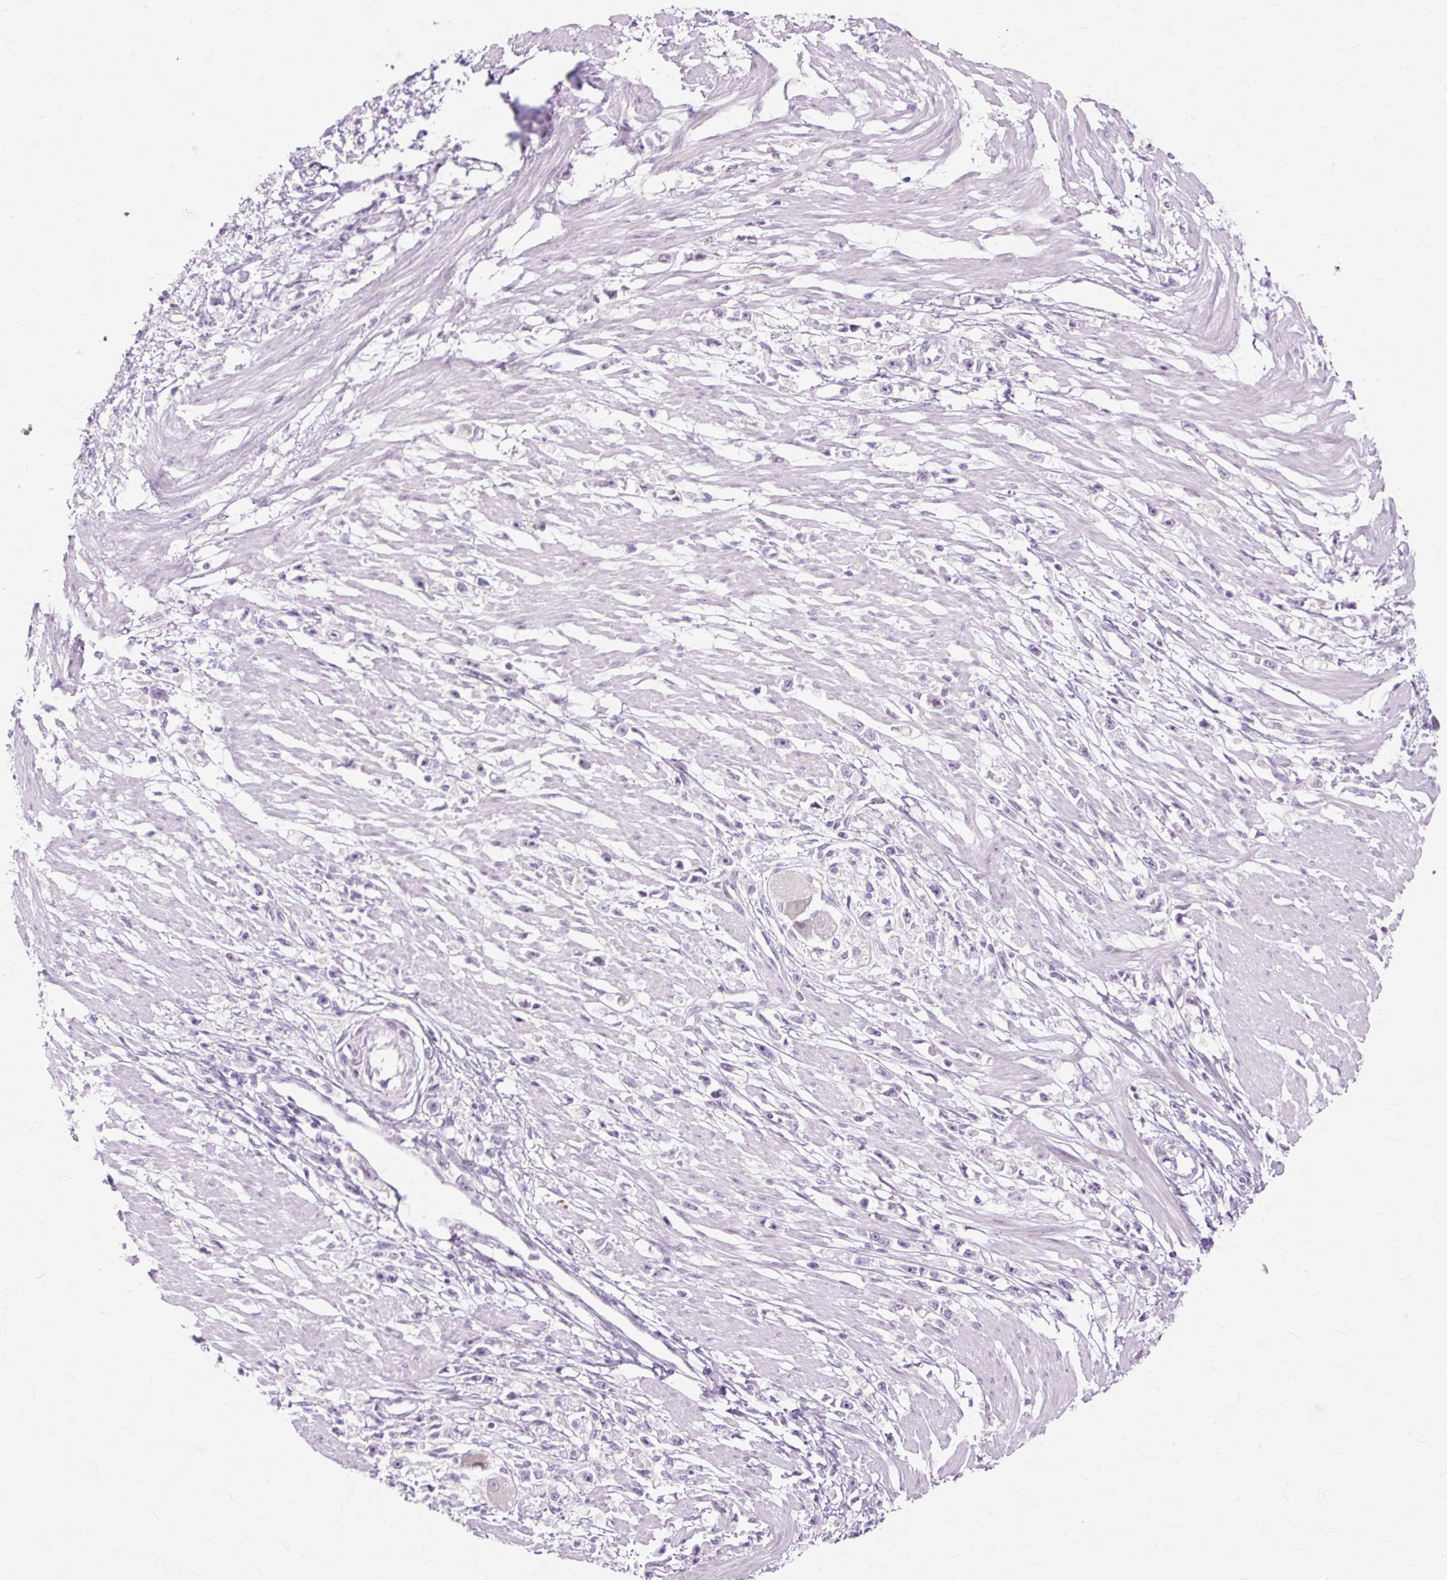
{"staining": {"intensity": "negative", "quantity": "none", "location": "none"}, "tissue": "stomach cancer", "cell_type": "Tumor cells", "image_type": "cancer", "snomed": [{"axis": "morphology", "description": "Adenocarcinoma, NOS"}, {"axis": "topography", "description": "Stomach"}], "caption": "Immunohistochemistry photomicrograph of human adenocarcinoma (stomach) stained for a protein (brown), which reveals no positivity in tumor cells.", "gene": "IRX2", "patient": {"sex": "female", "age": 59}}